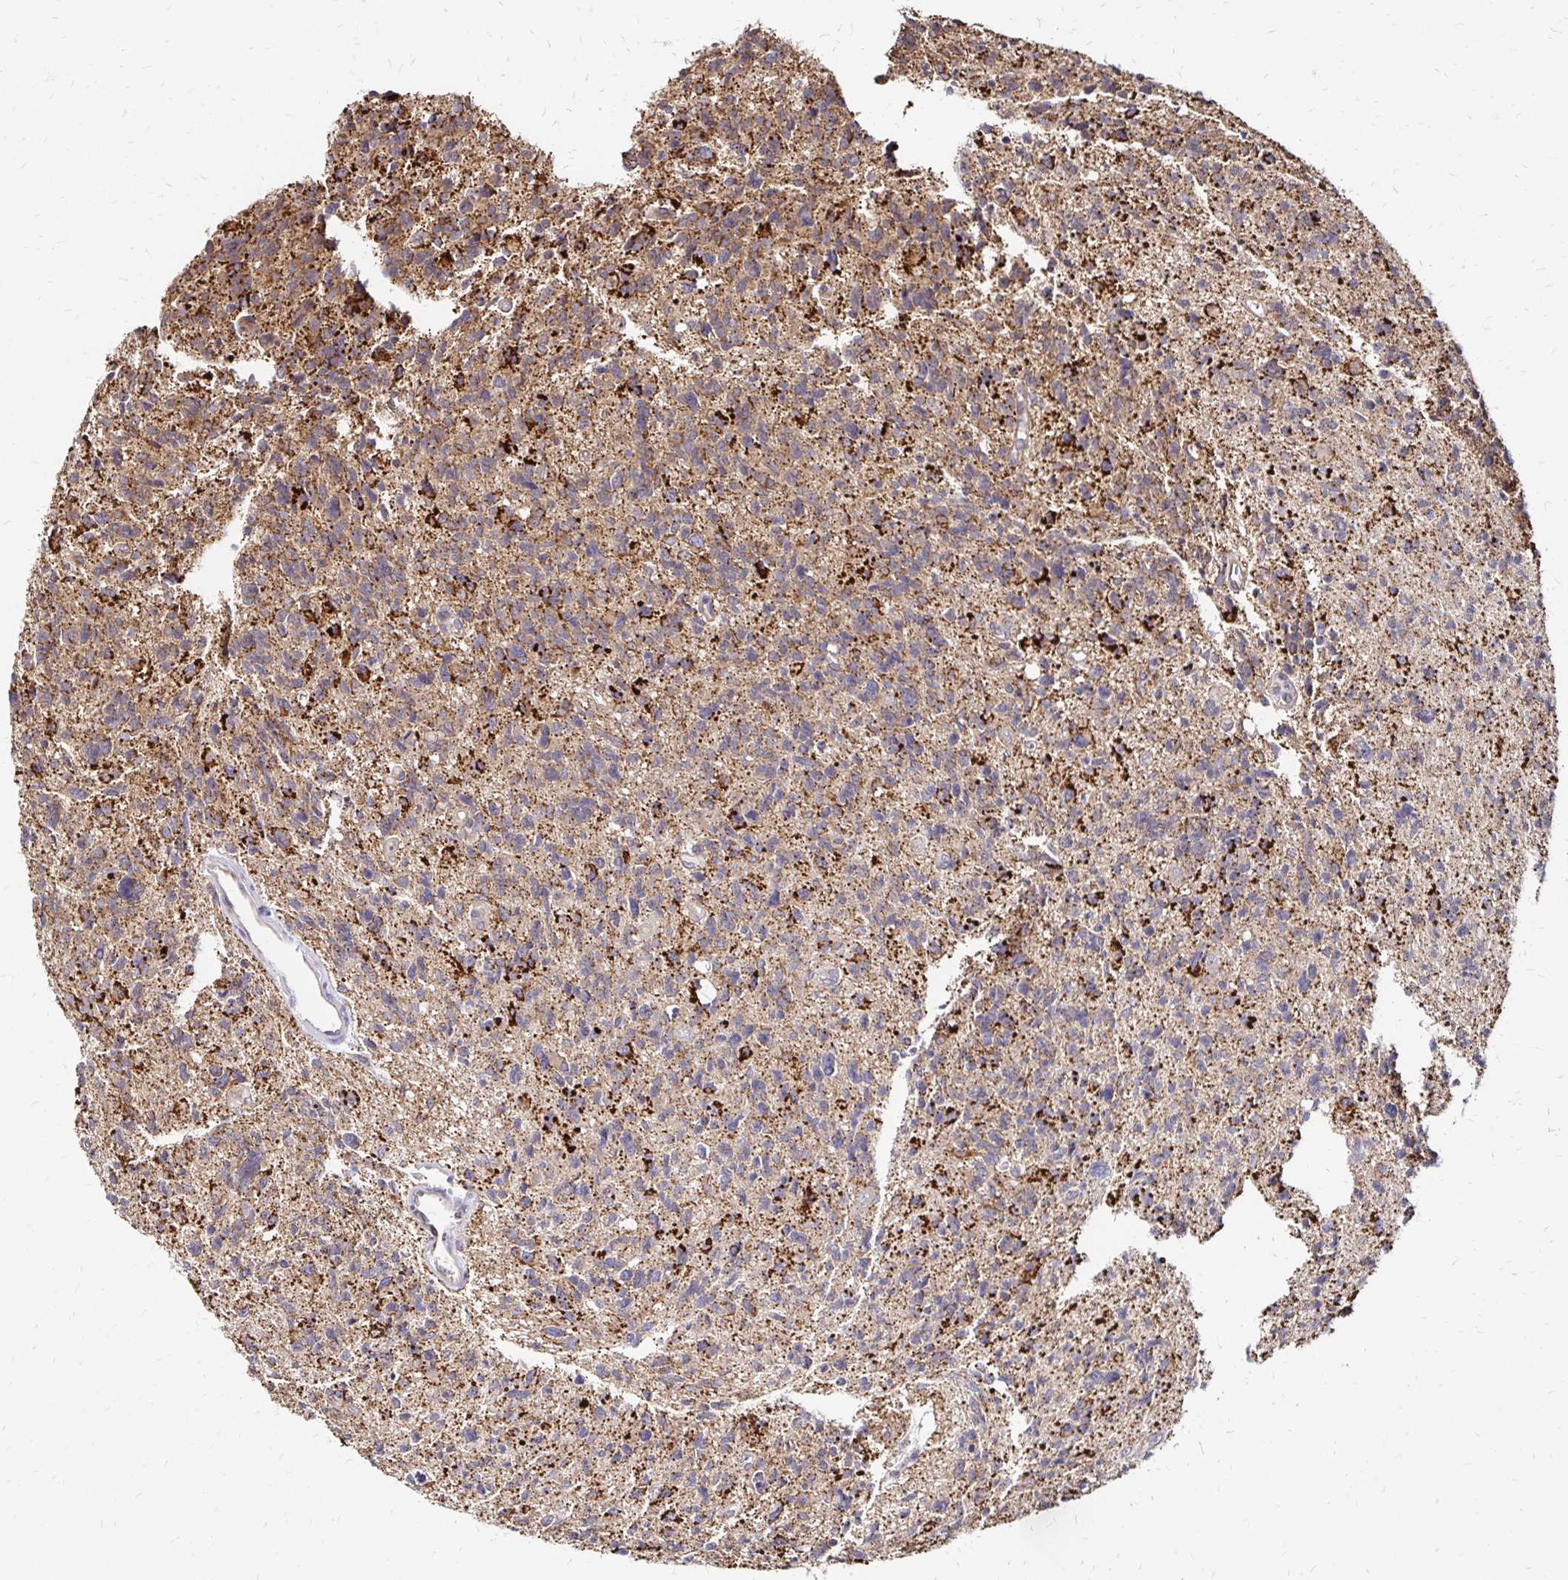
{"staining": {"intensity": "weak", "quantity": ">75%", "location": "cytoplasmic/membranous"}, "tissue": "glioma", "cell_type": "Tumor cells", "image_type": "cancer", "snomed": [{"axis": "morphology", "description": "Glioma, malignant, High grade"}, {"axis": "topography", "description": "Brain"}], "caption": "Protein staining by IHC displays weak cytoplasmic/membranous staining in approximately >75% of tumor cells in high-grade glioma (malignant).", "gene": "ZW10", "patient": {"sex": "male", "age": 29}}